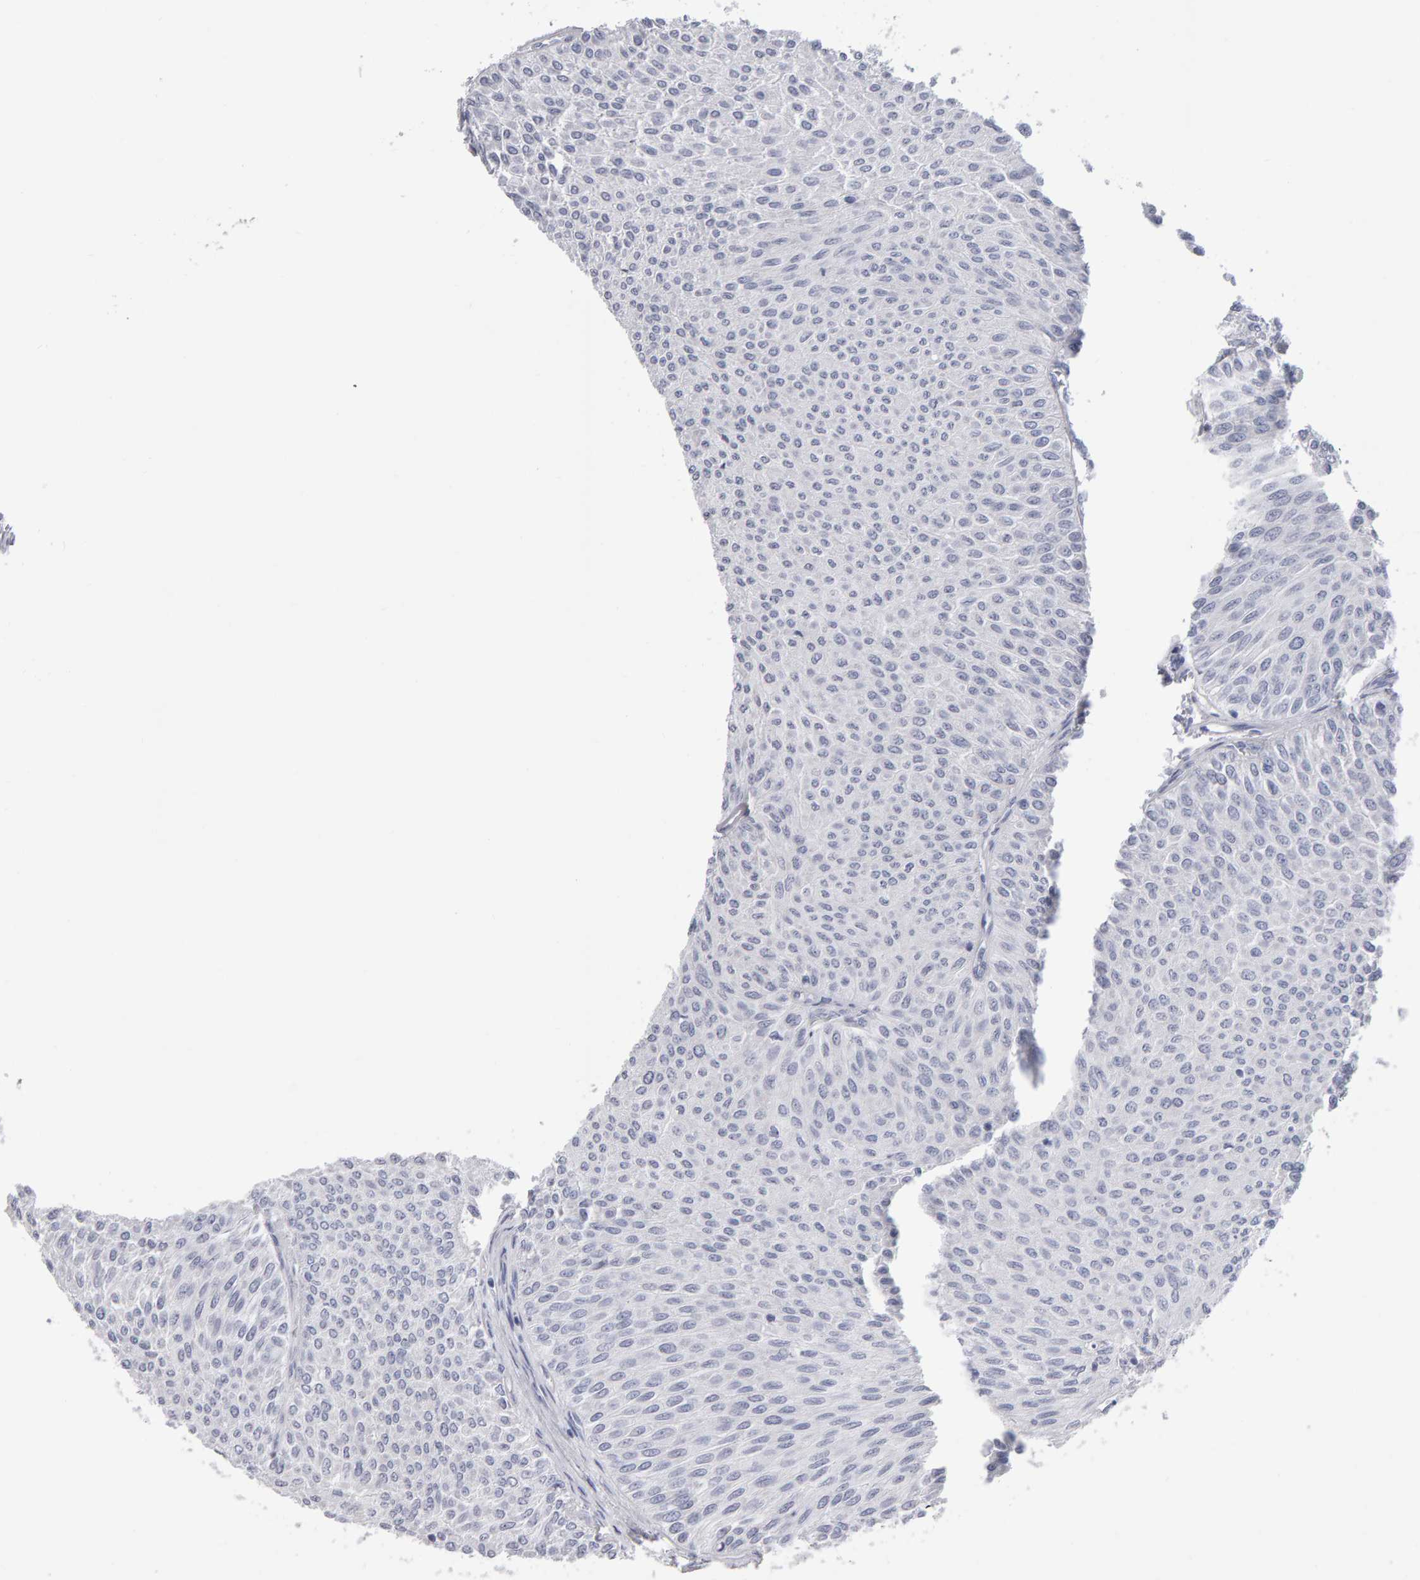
{"staining": {"intensity": "negative", "quantity": "none", "location": "none"}, "tissue": "urothelial cancer", "cell_type": "Tumor cells", "image_type": "cancer", "snomed": [{"axis": "morphology", "description": "Urothelial carcinoma, Low grade"}, {"axis": "topography", "description": "Urinary bladder"}], "caption": "IHC of low-grade urothelial carcinoma demonstrates no expression in tumor cells.", "gene": "NCDN", "patient": {"sex": "male", "age": 78}}